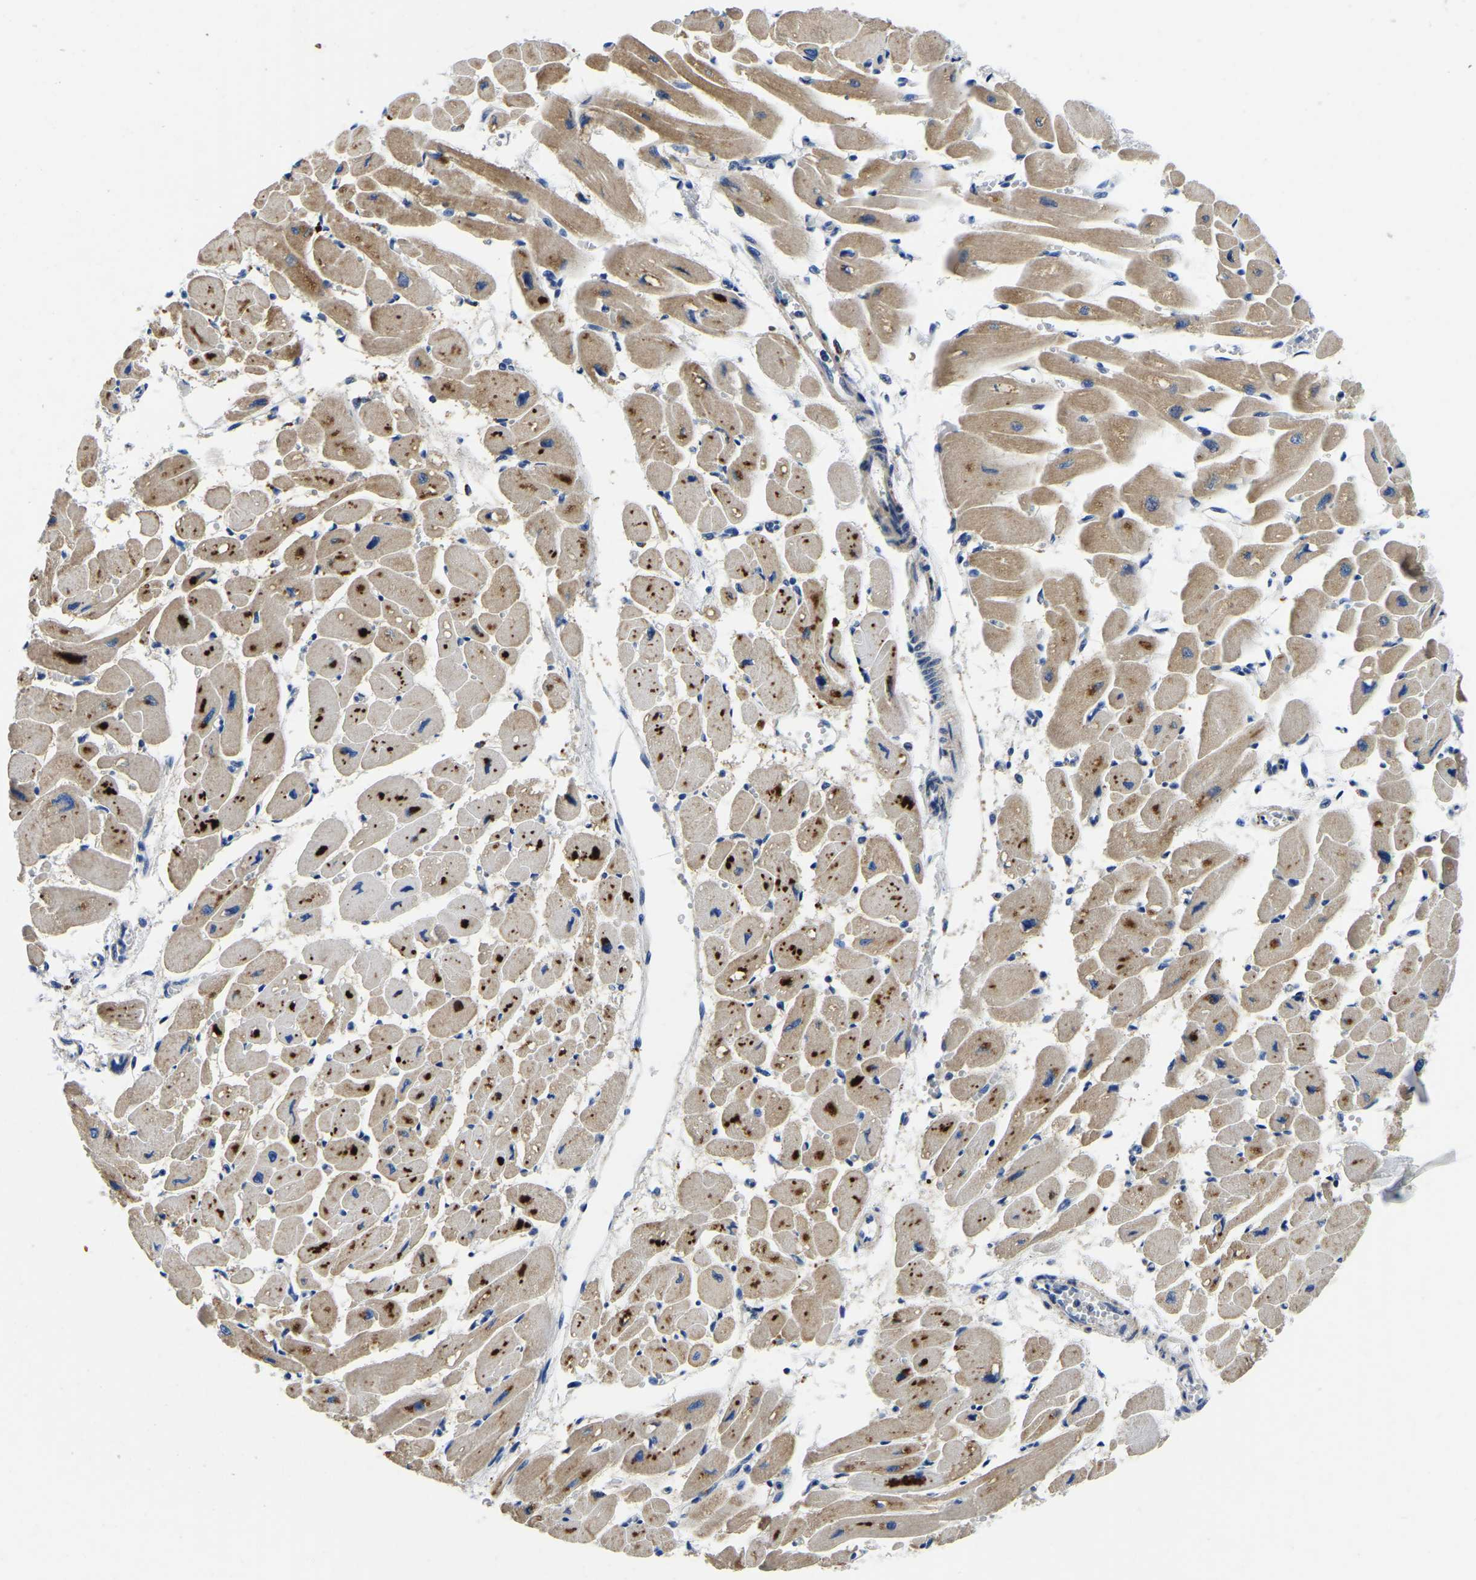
{"staining": {"intensity": "negative", "quantity": "none", "location": "none"}, "tissue": "heart muscle", "cell_type": "Cardiomyocytes", "image_type": "normal", "snomed": [{"axis": "morphology", "description": "Normal tissue, NOS"}, {"axis": "topography", "description": "Heart"}], "caption": "The immunohistochemistry histopathology image has no significant expression in cardiomyocytes of heart muscle. Brightfield microscopy of immunohistochemistry (IHC) stained with DAB (3,3'-diaminobenzidine) (brown) and hematoxylin (blue), captured at high magnification.", "gene": "STAT2", "patient": {"sex": "female", "age": 54}}